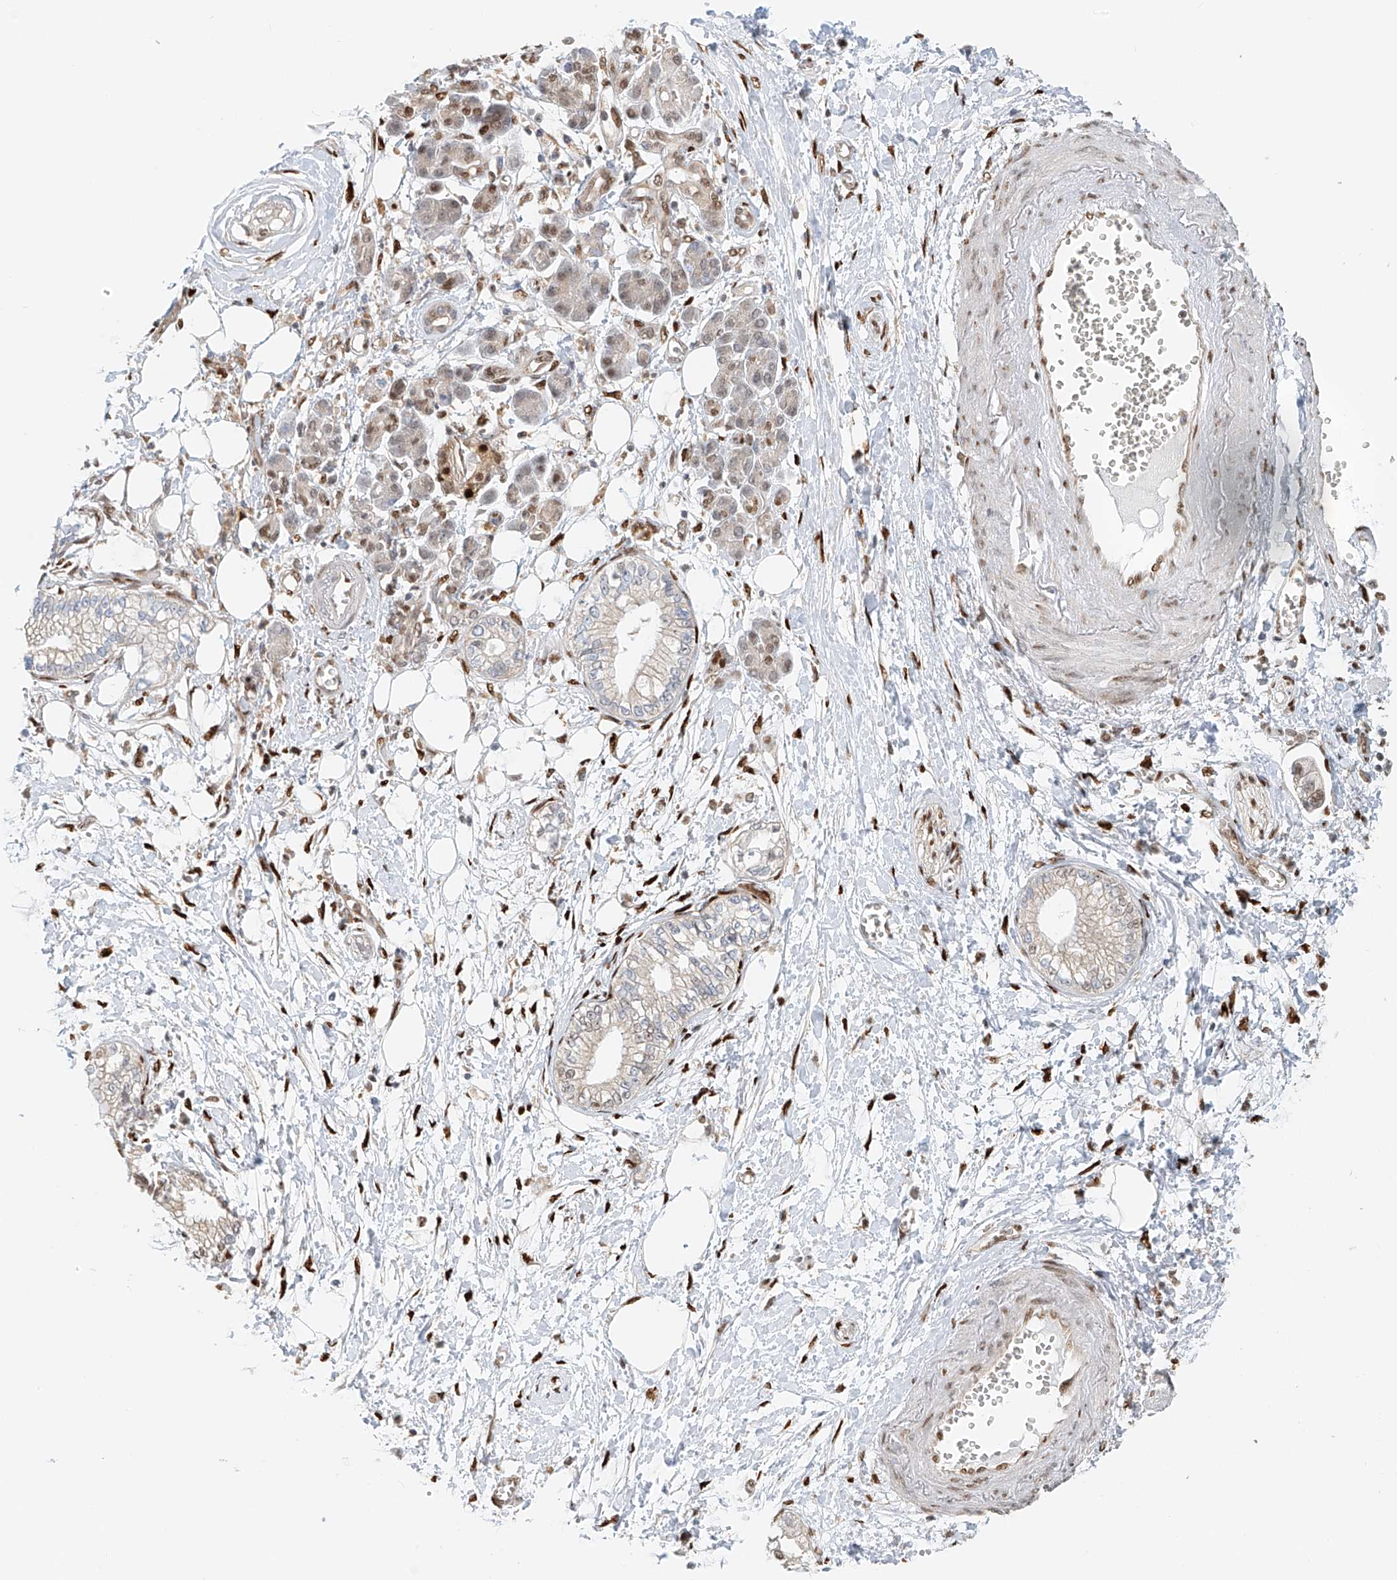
{"staining": {"intensity": "weak", "quantity": "<25%", "location": "nuclear"}, "tissue": "pancreatic cancer", "cell_type": "Tumor cells", "image_type": "cancer", "snomed": [{"axis": "morphology", "description": "Adenocarcinoma, NOS"}, {"axis": "topography", "description": "Pancreas"}], "caption": "This is an IHC histopathology image of pancreatic cancer (adenocarcinoma). There is no positivity in tumor cells.", "gene": "ZNF514", "patient": {"sex": "male", "age": 68}}